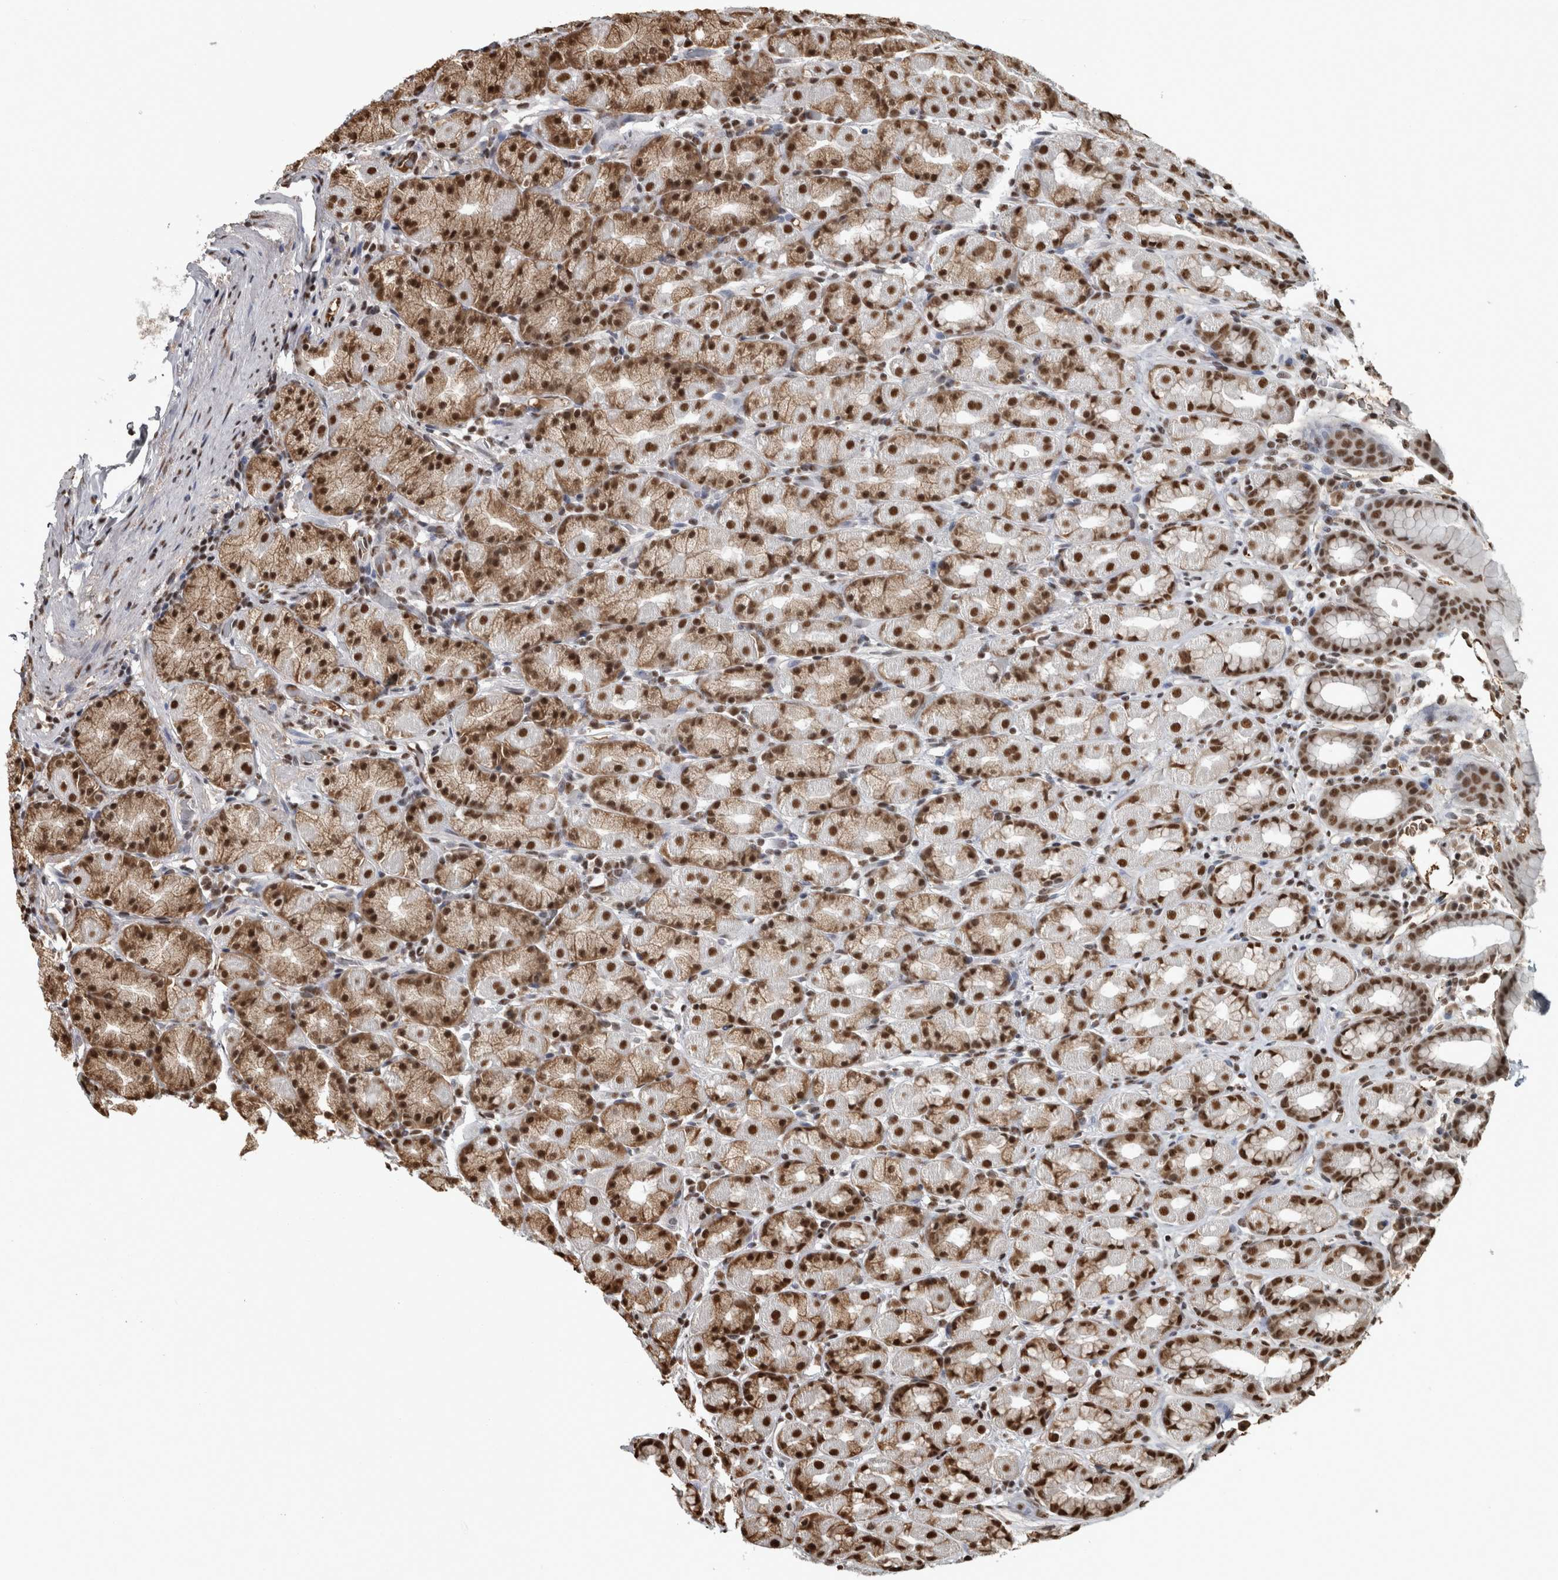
{"staining": {"intensity": "strong", "quantity": ">75%", "location": "cytoplasmic/membranous,nuclear"}, "tissue": "stomach", "cell_type": "Glandular cells", "image_type": "normal", "snomed": [{"axis": "morphology", "description": "Normal tissue, NOS"}, {"axis": "topography", "description": "Stomach, upper"}], "caption": "Immunohistochemistry (IHC) photomicrograph of normal stomach: human stomach stained using IHC exhibits high levels of strong protein expression localized specifically in the cytoplasmic/membranous,nuclear of glandular cells, appearing as a cytoplasmic/membranous,nuclear brown color.", "gene": "TGS1", "patient": {"sex": "male", "age": 68}}